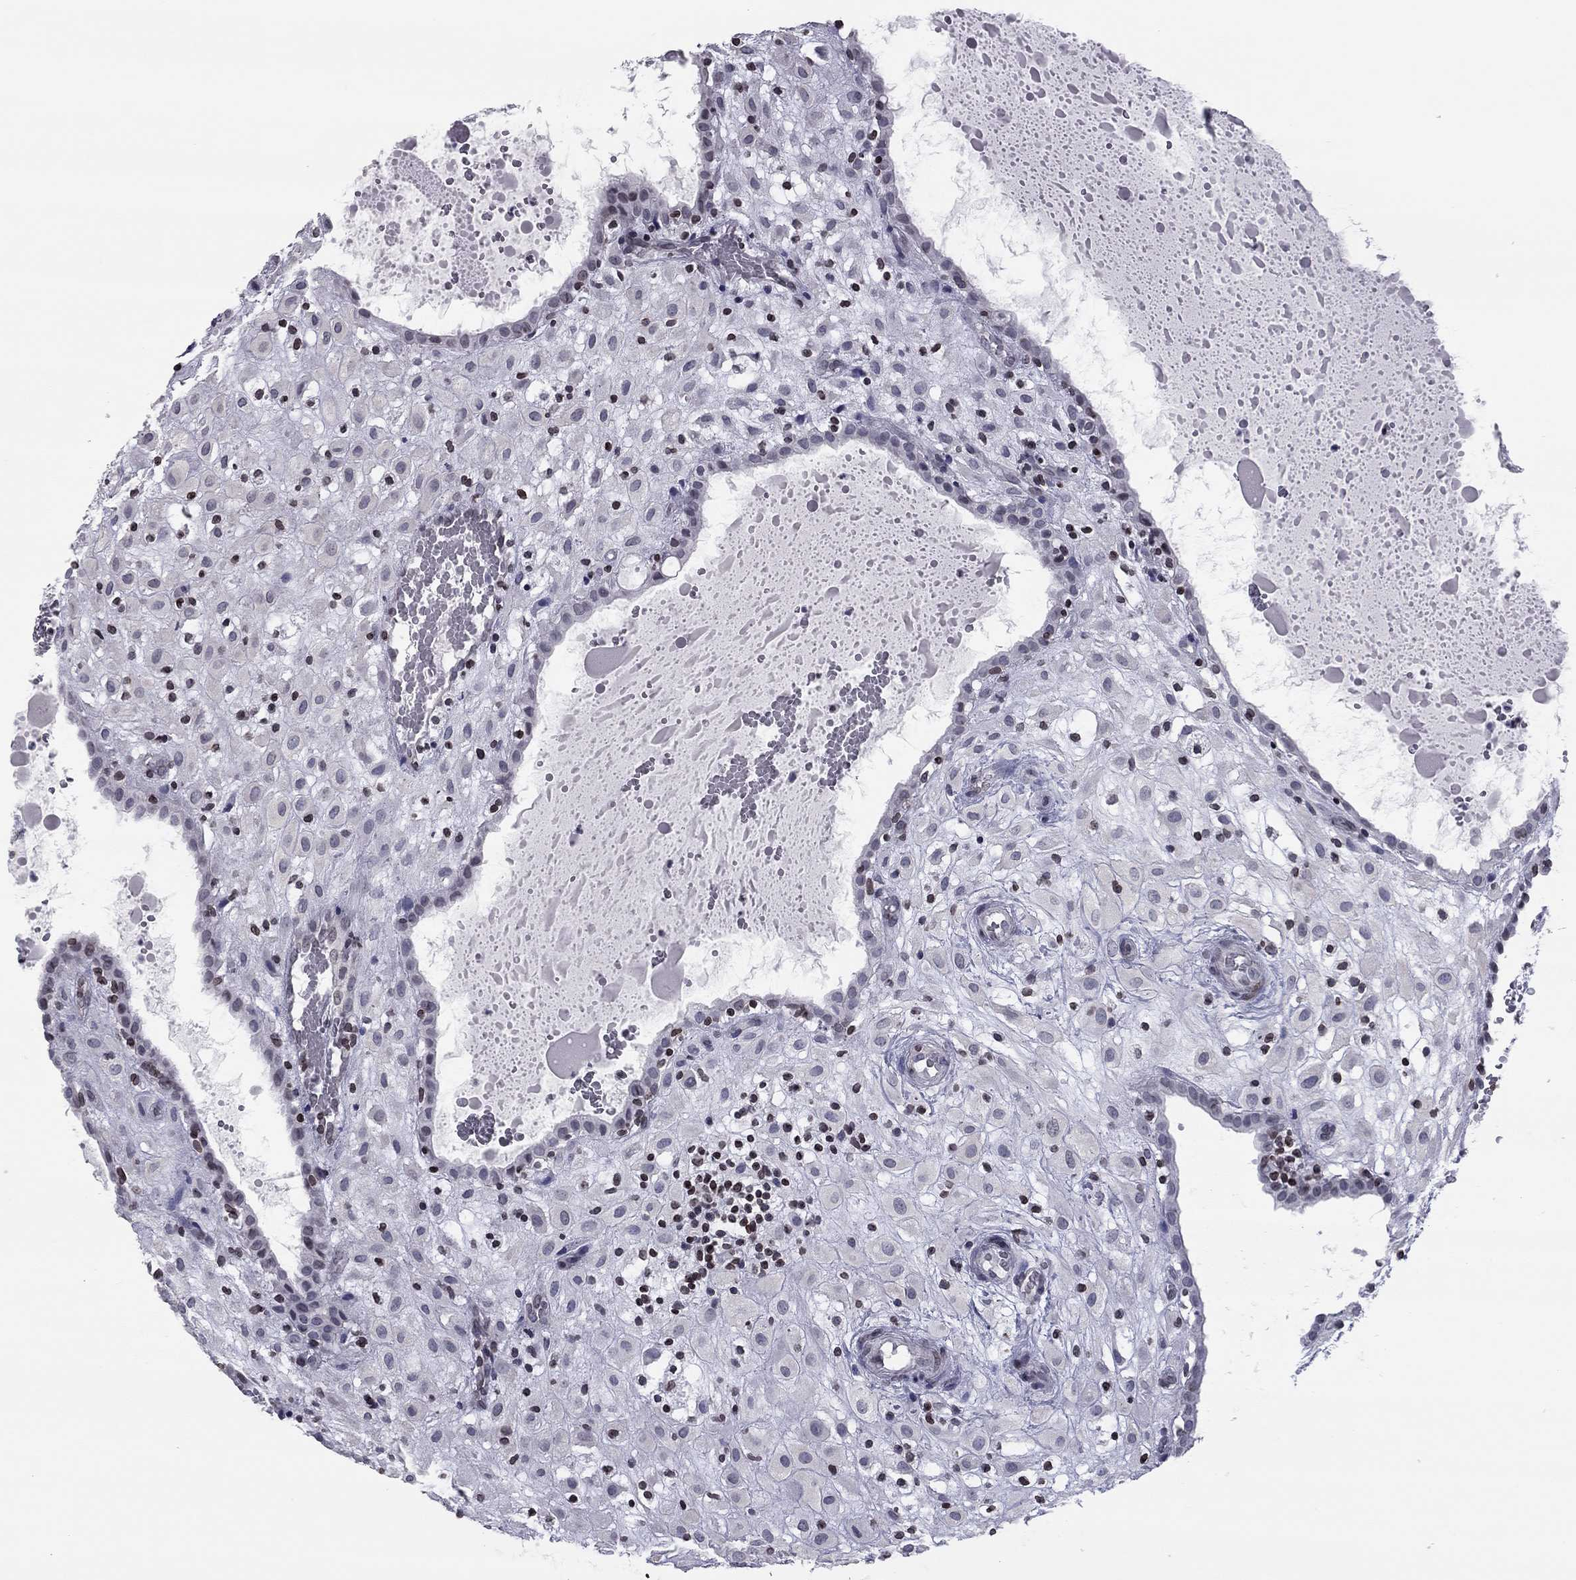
{"staining": {"intensity": "negative", "quantity": "none", "location": "none"}, "tissue": "placenta", "cell_type": "Decidual cells", "image_type": "normal", "snomed": [{"axis": "morphology", "description": "Normal tissue, NOS"}, {"axis": "topography", "description": "Placenta"}], "caption": "Immunohistochemistry (IHC) of benign human placenta reveals no staining in decidual cells.", "gene": "ESPL1", "patient": {"sex": "female", "age": 24}}